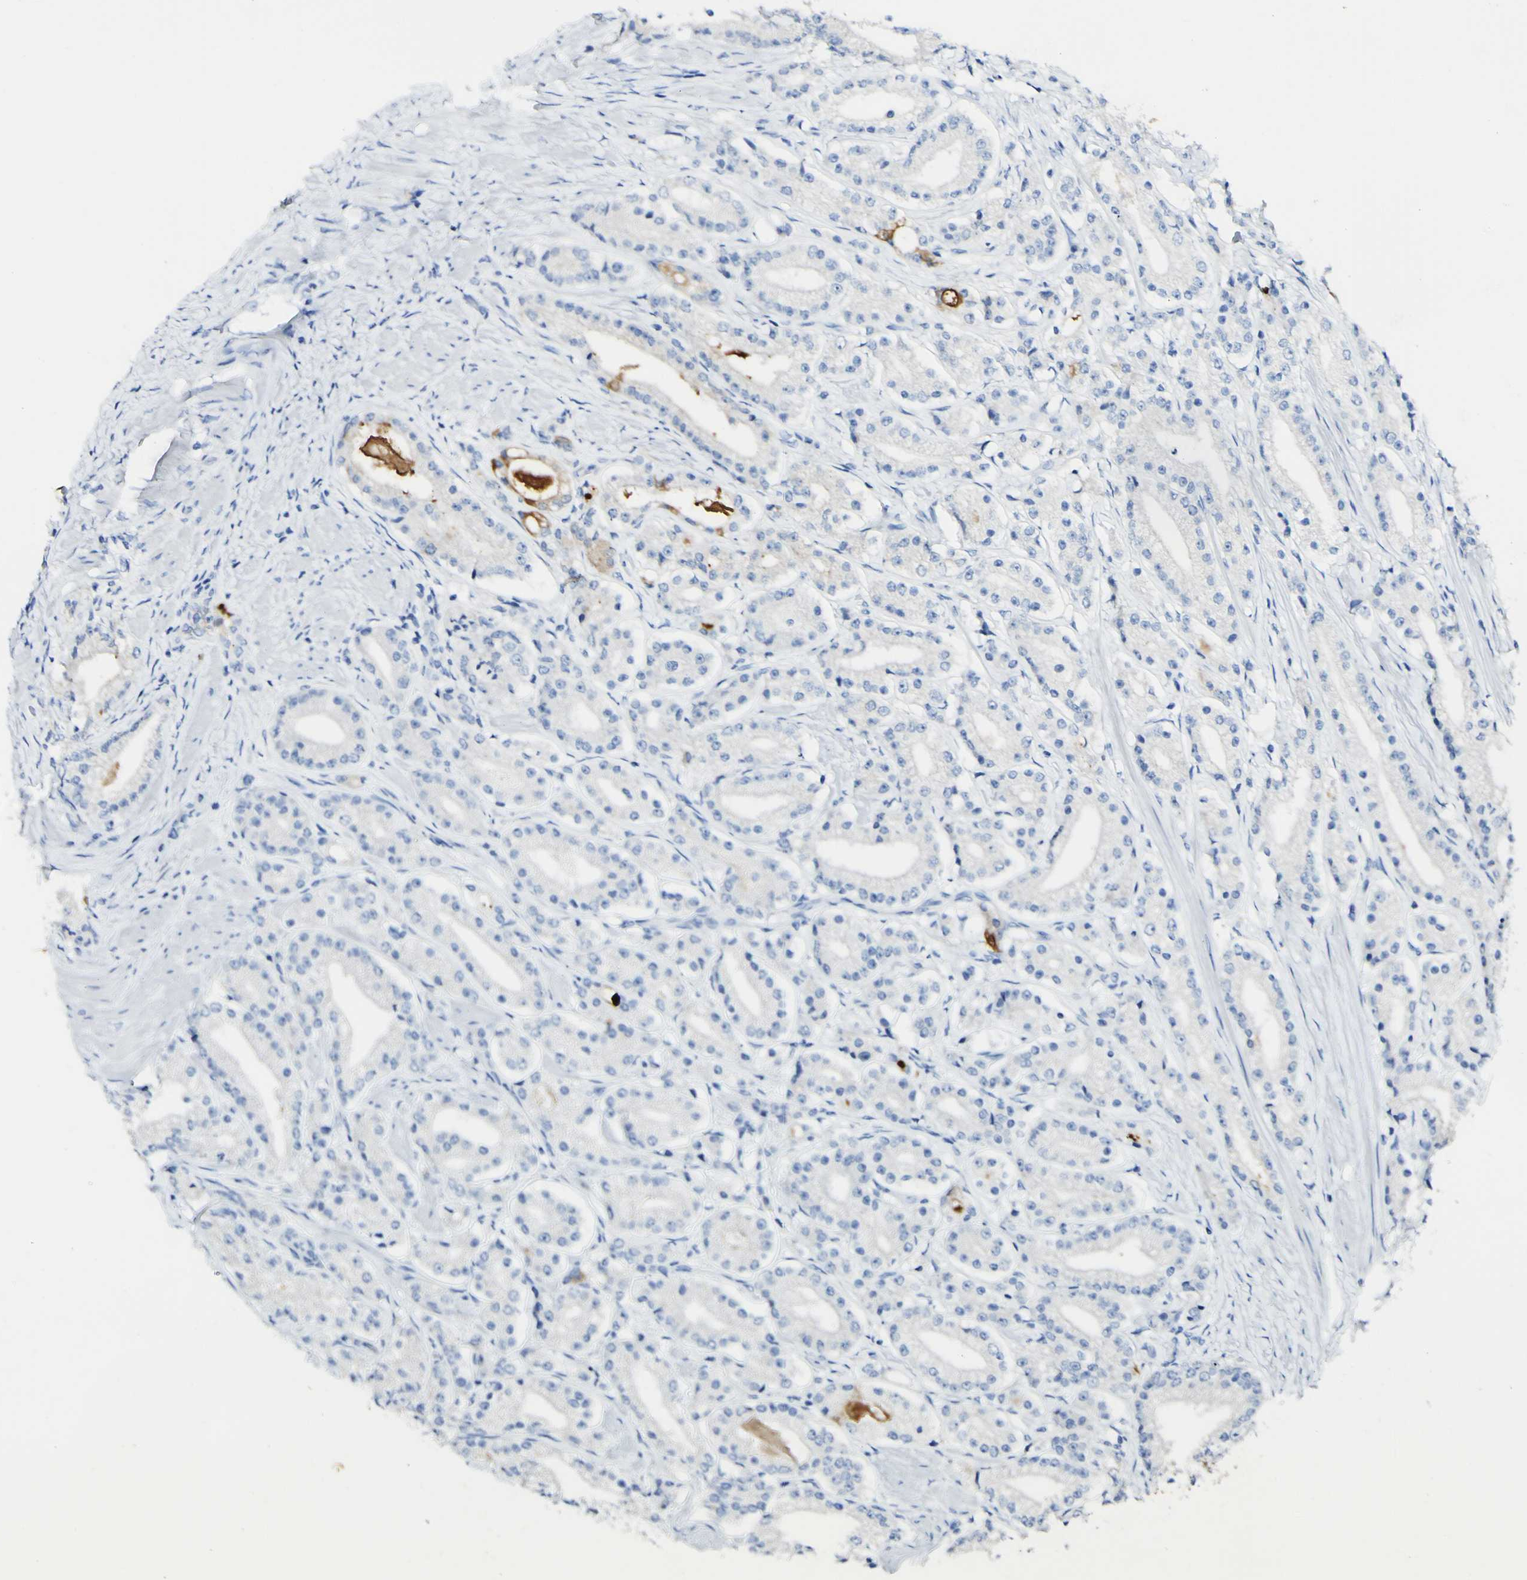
{"staining": {"intensity": "negative", "quantity": "none", "location": "none"}, "tissue": "prostate cancer", "cell_type": "Tumor cells", "image_type": "cancer", "snomed": [{"axis": "morphology", "description": "Adenocarcinoma, Low grade"}, {"axis": "topography", "description": "Prostate"}], "caption": "This is an IHC image of human adenocarcinoma (low-grade) (prostate). There is no staining in tumor cells.", "gene": "PIGR", "patient": {"sex": "male", "age": 63}}